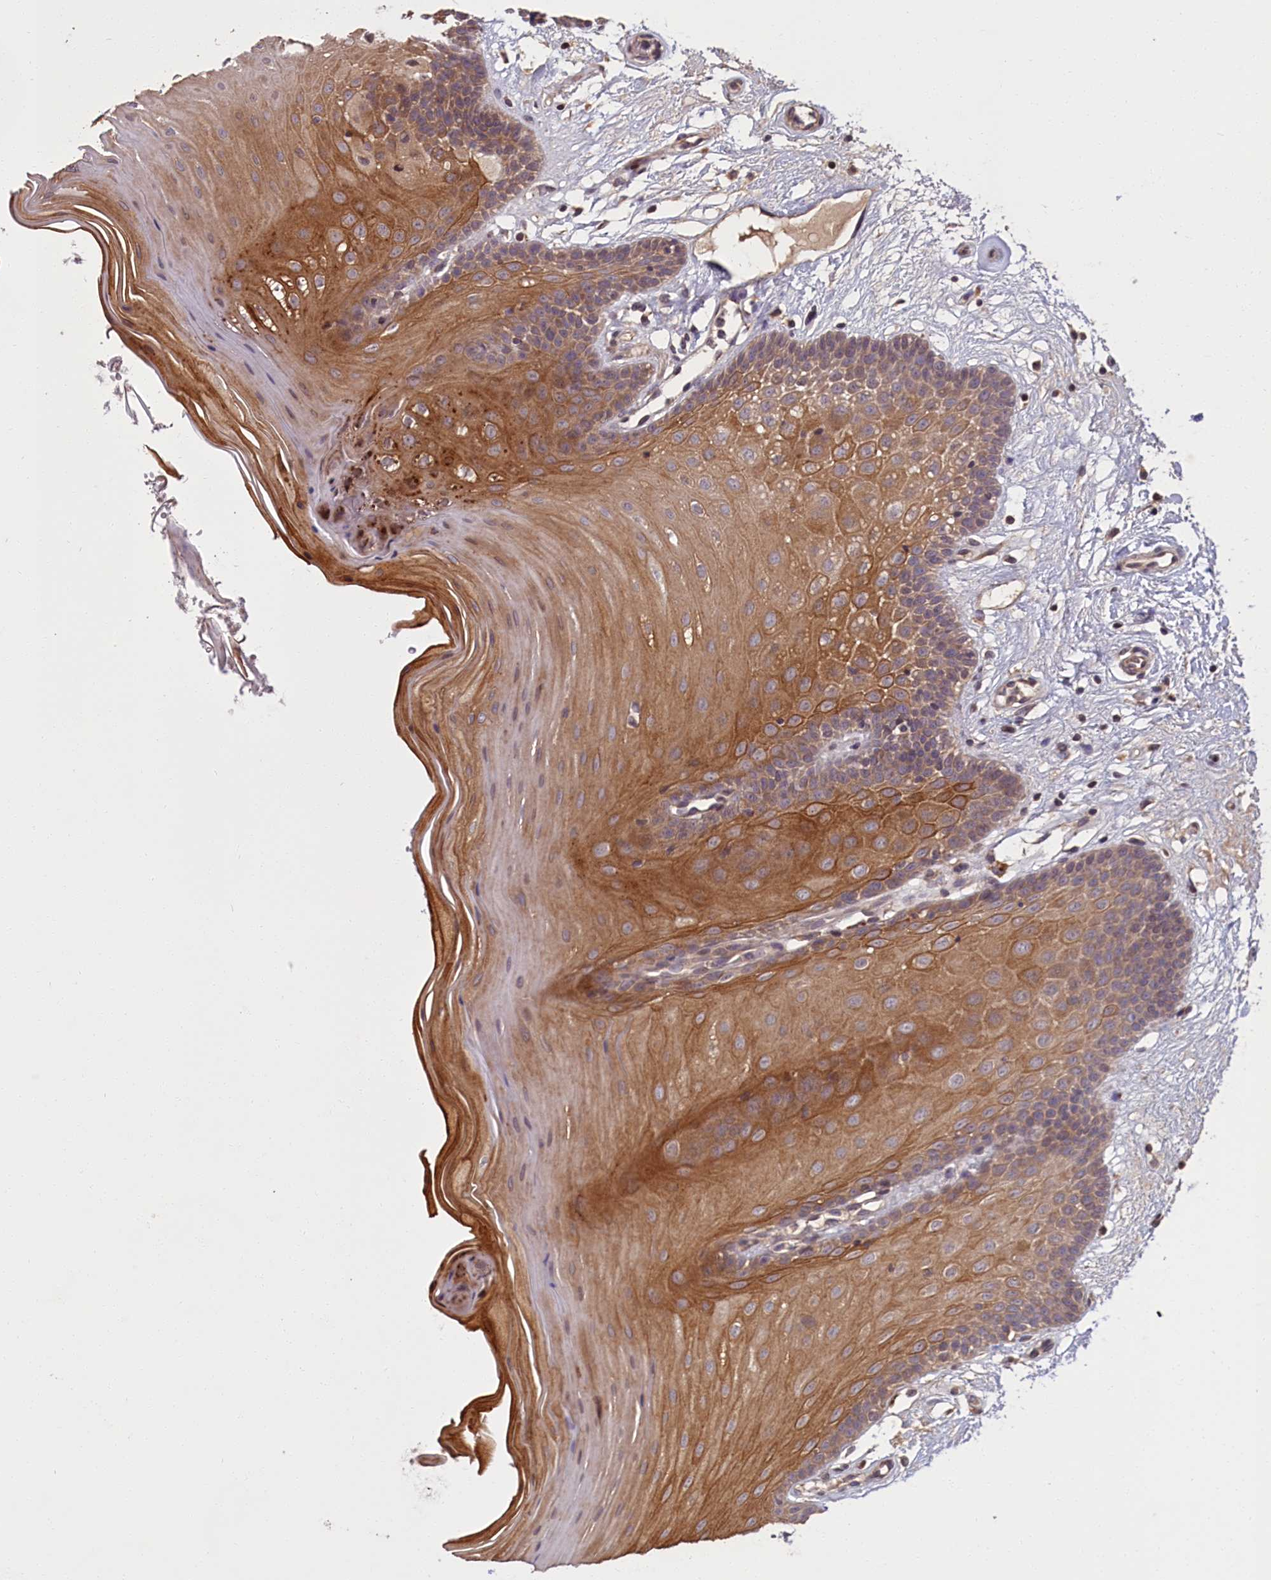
{"staining": {"intensity": "moderate", "quantity": ">75%", "location": "cytoplasmic/membranous"}, "tissue": "oral mucosa", "cell_type": "Squamous epithelial cells", "image_type": "normal", "snomed": [{"axis": "morphology", "description": "Normal tissue, NOS"}, {"axis": "morphology", "description": "Squamous cell carcinoma, NOS"}, {"axis": "topography", "description": "Skeletal muscle"}, {"axis": "topography", "description": "Oral tissue"}, {"axis": "topography", "description": "Head-Neck"}], "caption": "Oral mucosa stained for a protein (brown) displays moderate cytoplasmic/membranous positive staining in about >75% of squamous epithelial cells.", "gene": "DENND1B", "patient": {"sex": "male", "age": 71}}